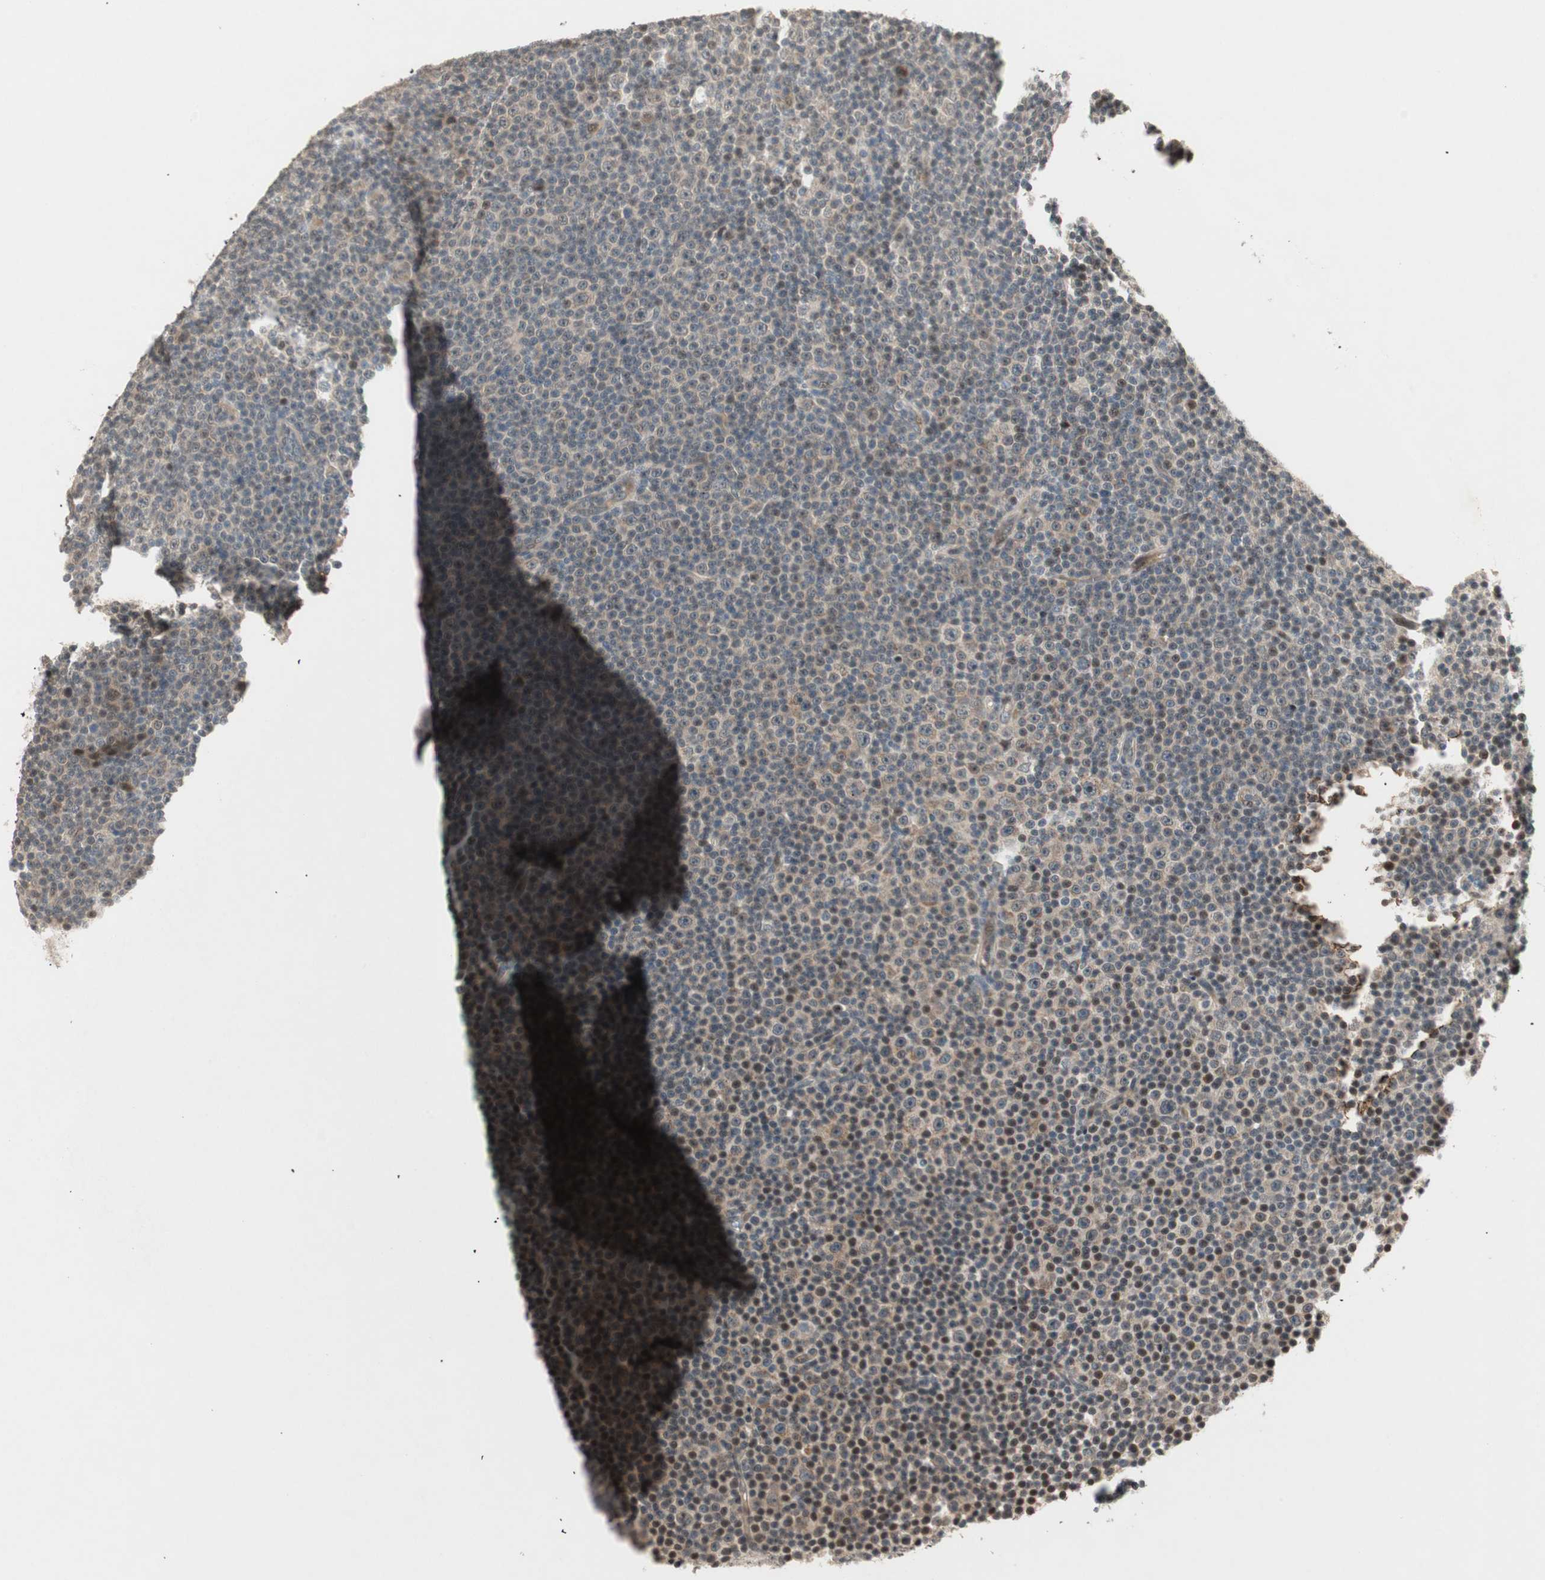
{"staining": {"intensity": "weak", "quantity": "25%-75%", "location": "cytoplasmic/membranous"}, "tissue": "lymphoma", "cell_type": "Tumor cells", "image_type": "cancer", "snomed": [{"axis": "morphology", "description": "Malignant lymphoma, non-Hodgkin's type, Low grade"}, {"axis": "topography", "description": "Lymph node"}], "caption": "A brown stain highlights weak cytoplasmic/membranous positivity of a protein in malignant lymphoma, non-Hodgkin's type (low-grade) tumor cells.", "gene": "ACSL5", "patient": {"sex": "female", "age": 67}}